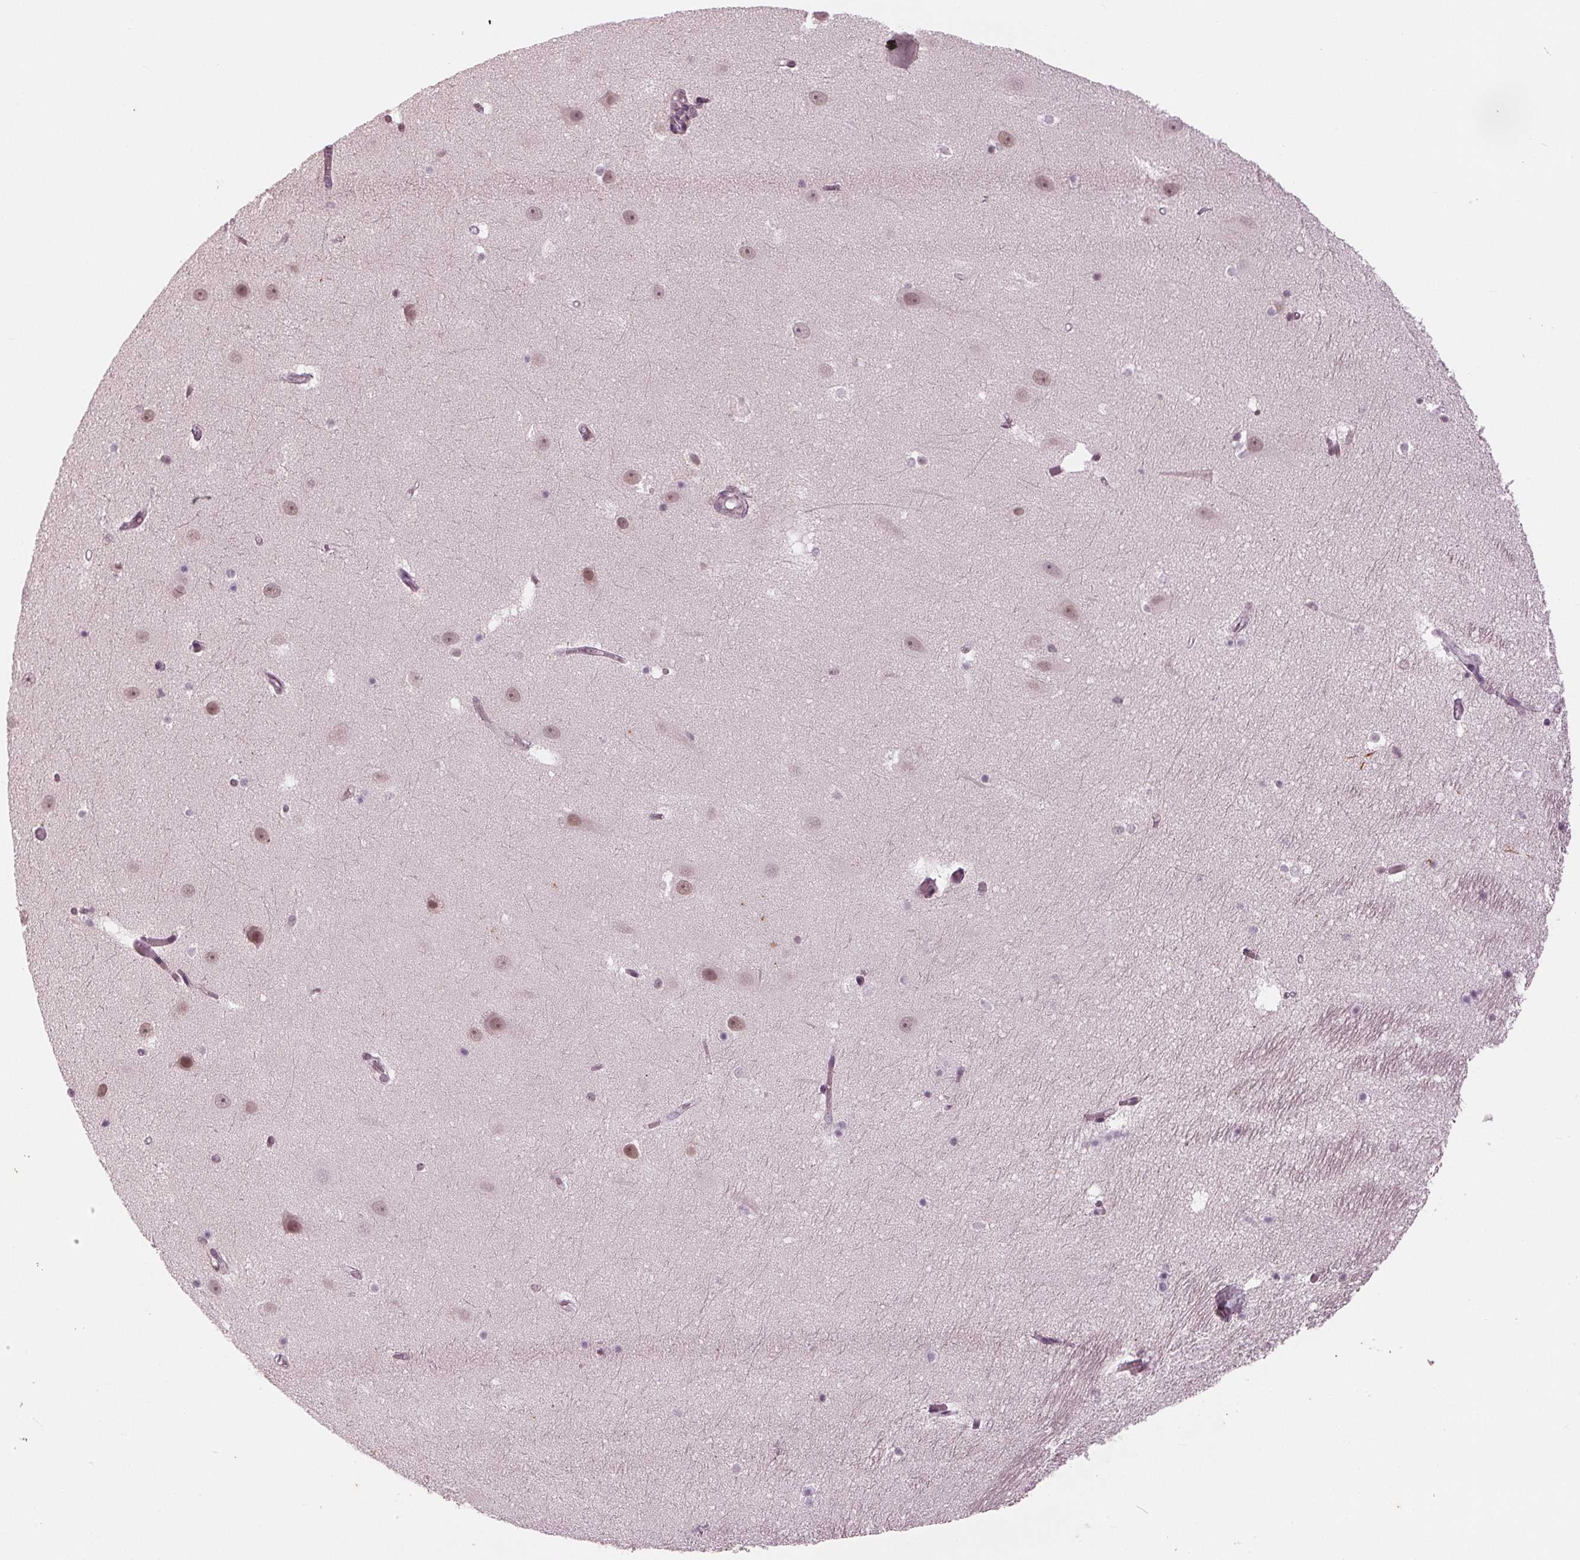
{"staining": {"intensity": "weak", "quantity": "<25%", "location": "nuclear"}, "tissue": "hippocampus", "cell_type": "Glial cells", "image_type": "normal", "snomed": [{"axis": "morphology", "description": "Normal tissue, NOS"}, {"axis": "topography", "description": "Hippocampus"}], "caption": "Immunohistochemistry (IHC) image of unremarkable human hippocampus stained for a protein (brown), which exhibits no staining in glial cells. Nuclei are stained in blue.", "gene": "DNMT3L", "patient": {"sex": "male", "age": 26}}